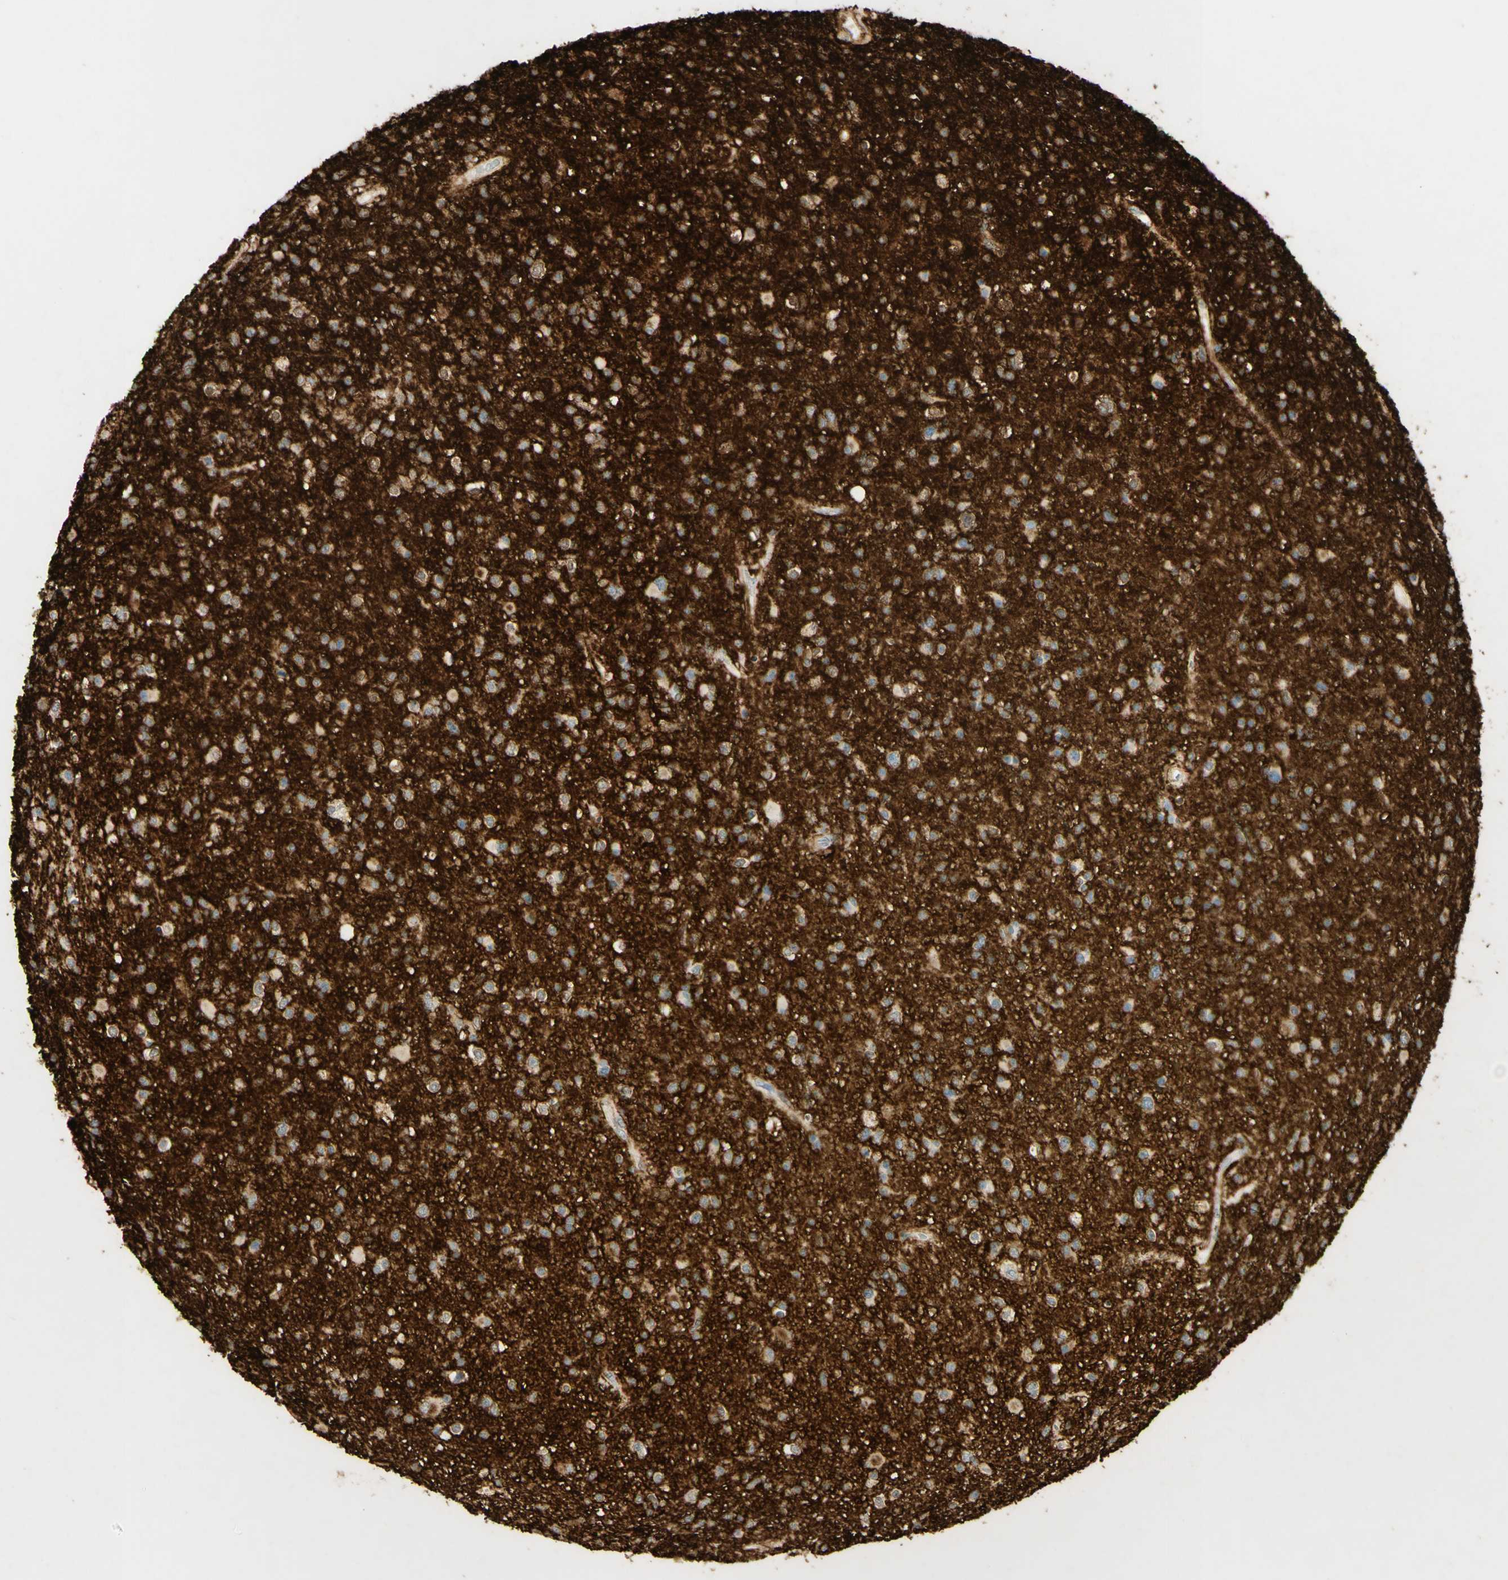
{"staining": {"intensity": "weak", "quantity": ">75%", "location": "cytoplasmic/membranous"}, "tissue": "glioma", "cell_type": "Tumor cells", "image_type": "cancer", "snomed": [{"axis": "morphology", "description": "Glioma, malignant, High grade"}, {"axis": "topography", "description": "Brain"}], "caption": "Tumor cells reveal weak cytoplasmic/membranous expression in about >75% of cells in glioma.", "gene": "TNN", "patient": {"sex": "male", "age": 33}}